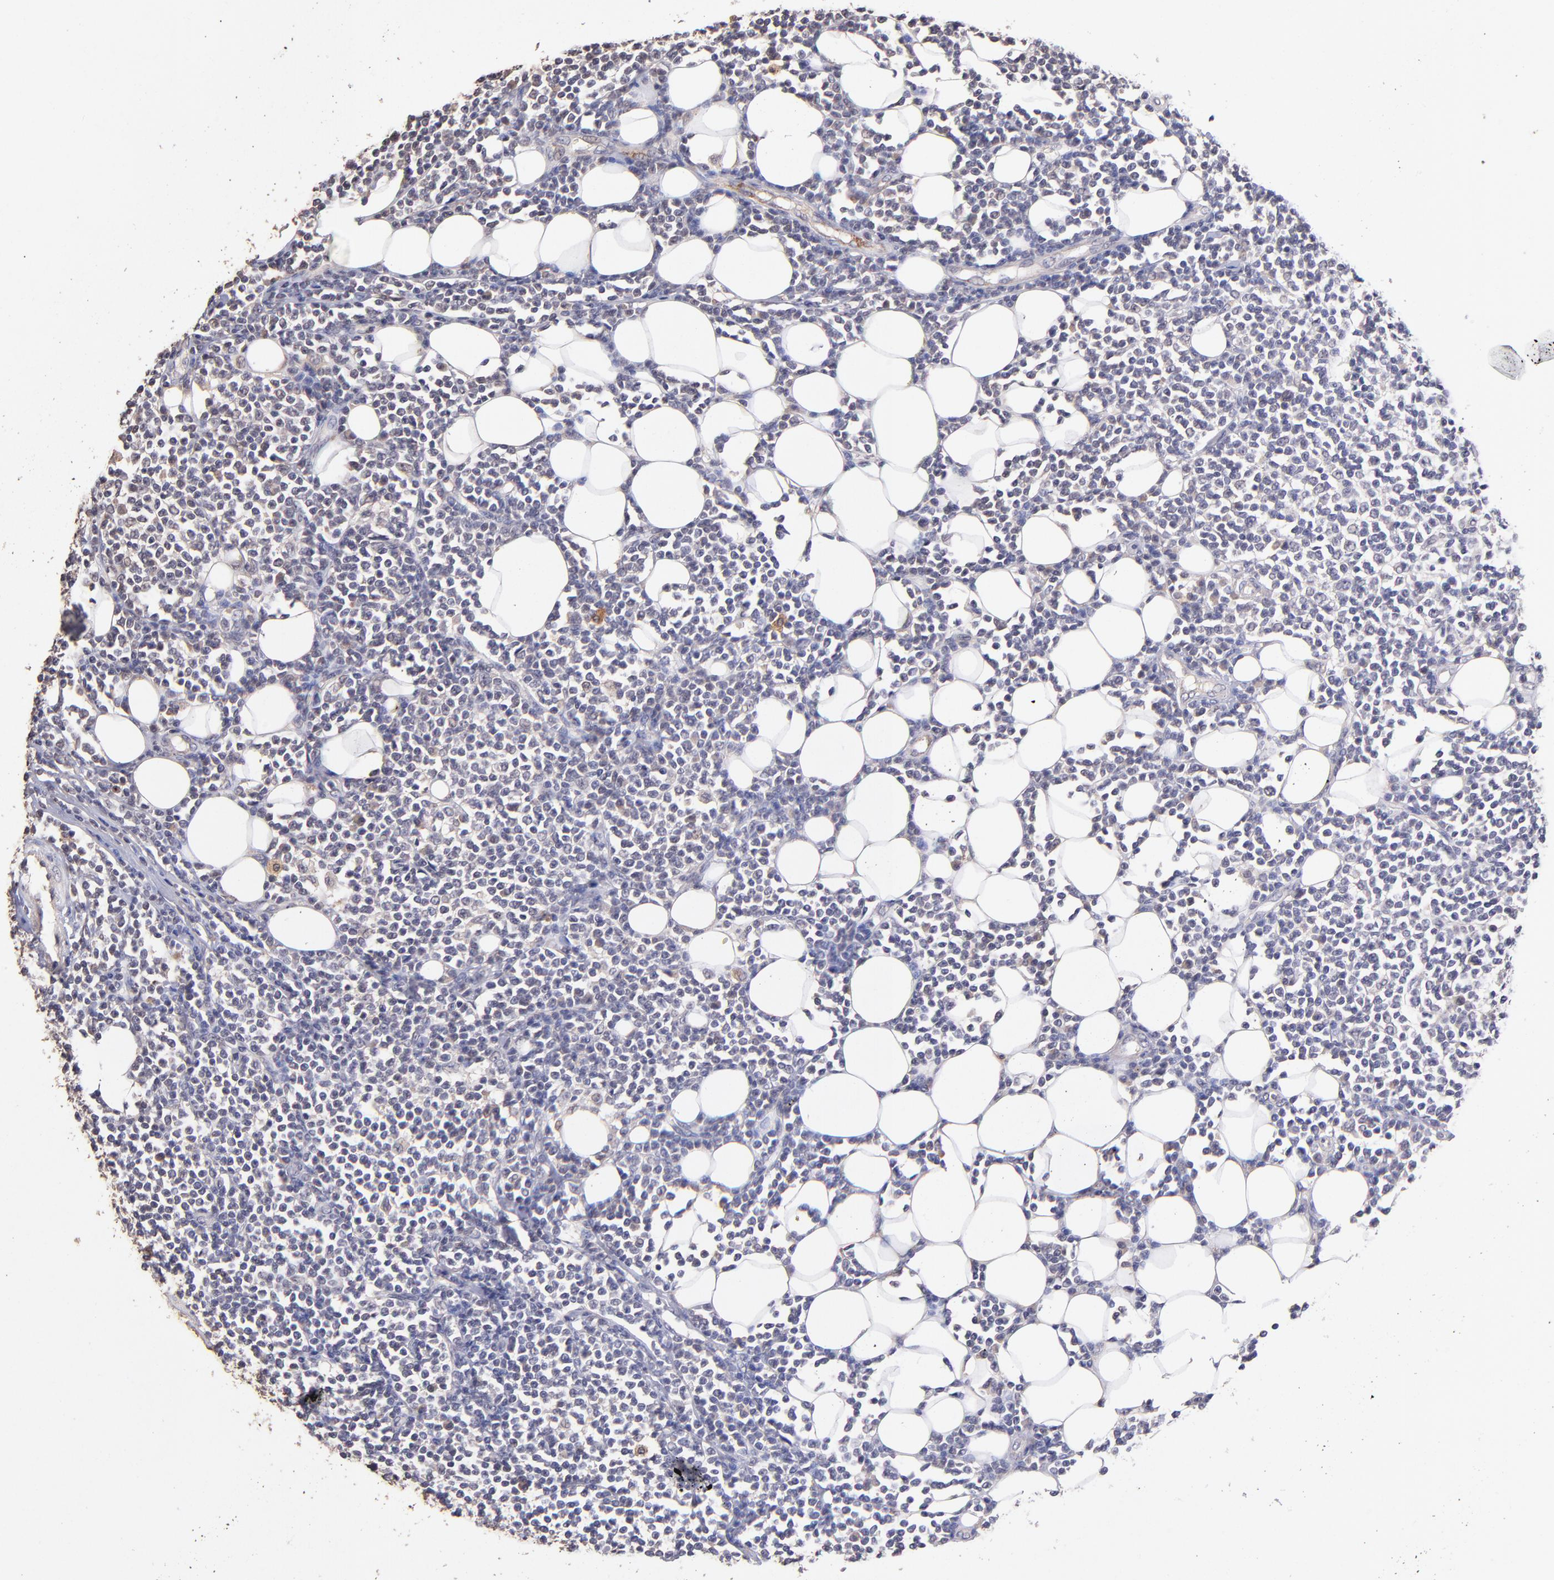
{"staining": {"intensity": "negative", "quantity": "none", "location": "none"}, "tissue": "lymphoma", "cell_type": "Tumor cells", "image_type": "cancer", "snomed": [{"axis": "morphology", "description": "Malignant lymphoma, non-Hodgkin's type, Low grade"}, {"axis": "topography", "description": "Soft tissue"}], "caption": "Immunohistochemistry of human malignant lymphoma, non-Hodgkin's type (low-grade) demonstrates no expression in tumor cells.", "gene": "RNASEL", "patient": {"sex": "male", "age": 92}}